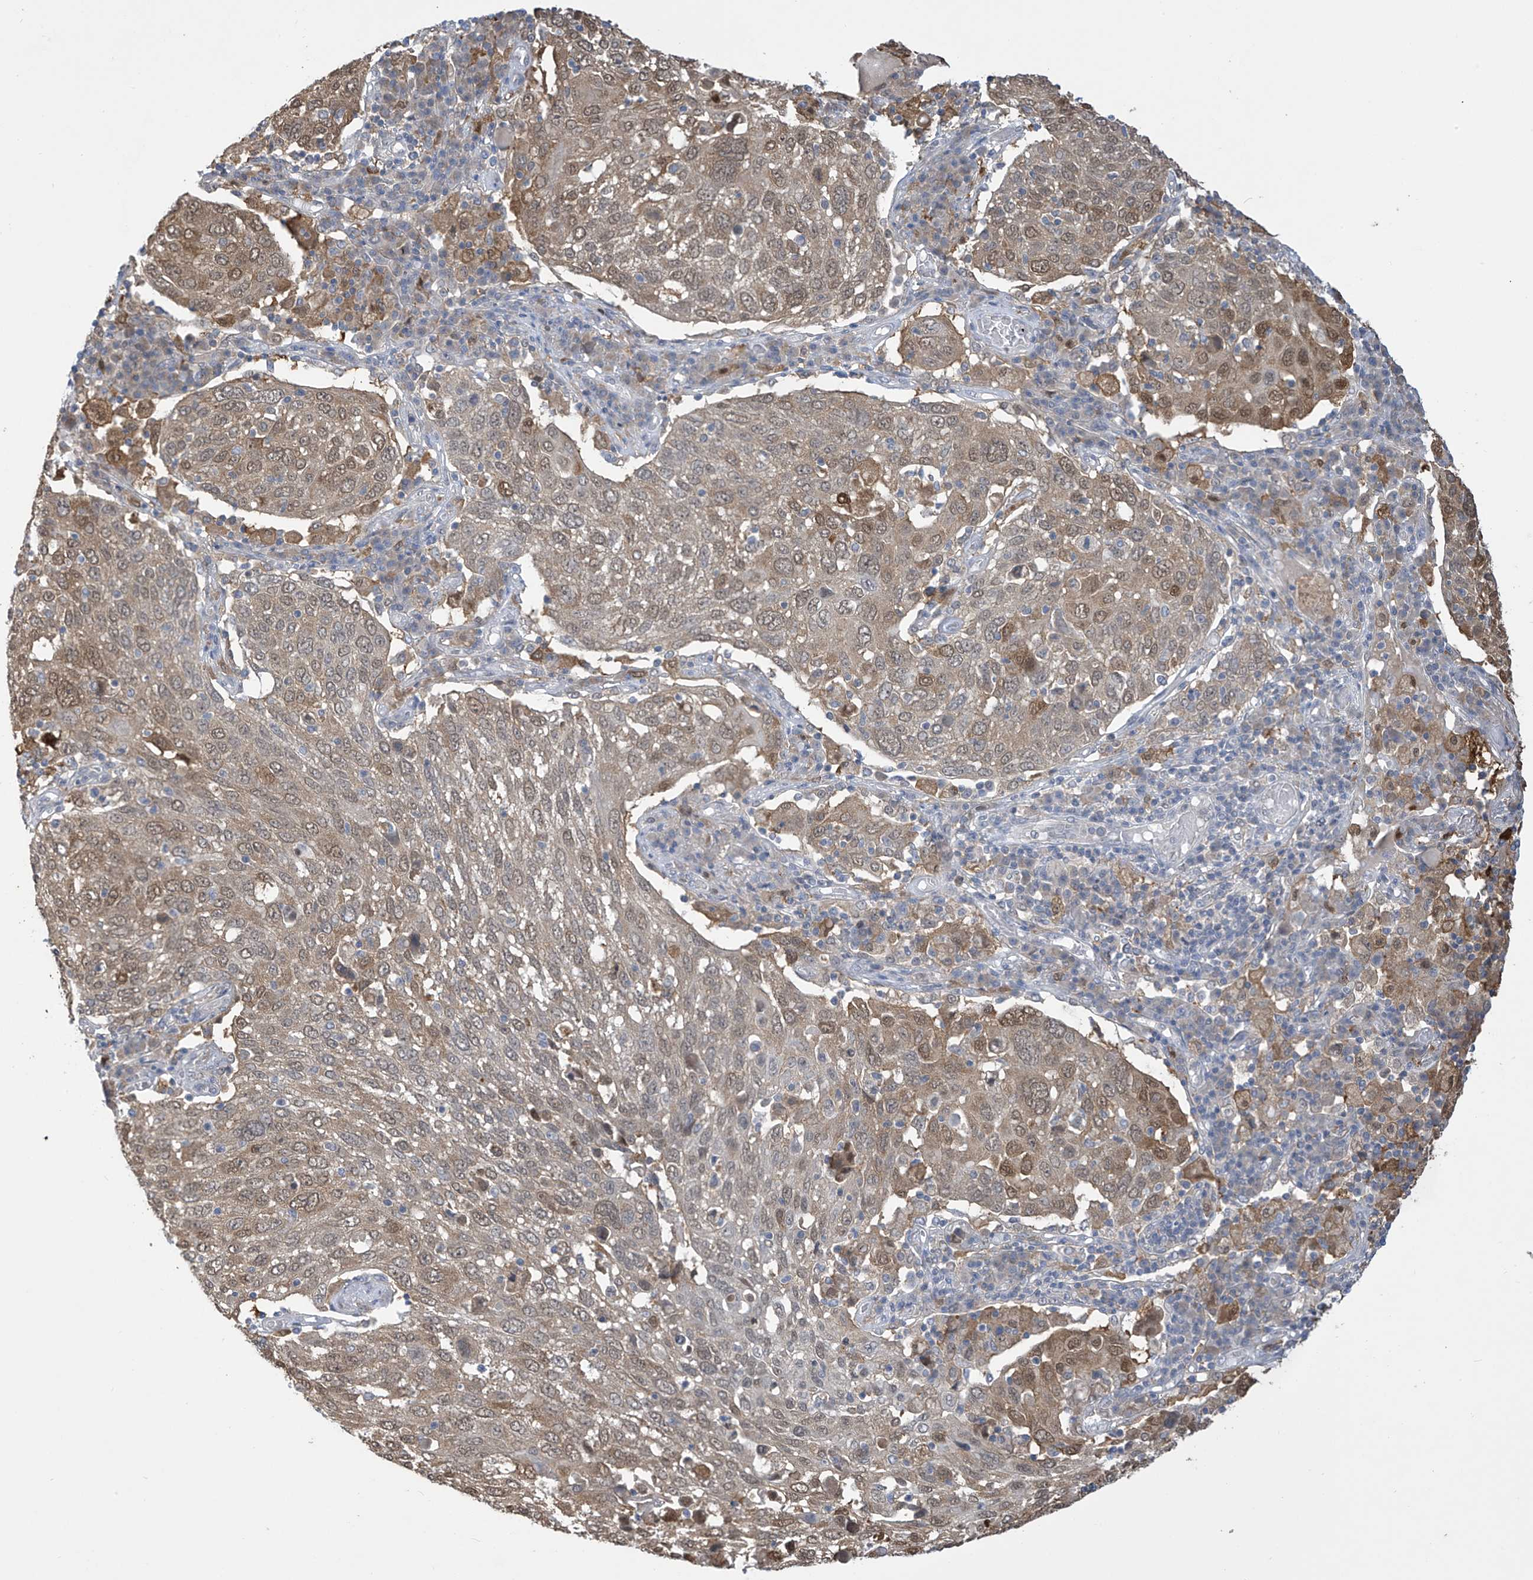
{"staining": {"intensity": "moderate", "quantity": ">75%", "location": "cytoplasmic/membranous,nuclear"}, "tissue": "lung cancer", "cell_type": "Tumor cells", "image_type": "cancer", "snomed": [{"axis": "morphology", "description": "Squamous cell carcinoma, NOS"}, {"axis": "topography", "description": "Lung"}], "caption": "Immunohistochemistry (IHC) histopathology image of neoplastic tissue: human lung cancer (squamous cell carcinoma) stained using immunohistochemistry demonstrates medium levels of moderate protein expression localized specifically in the cytoplasmic/membranous and nuclear of tumor cells, appearing as a cytoplasmic/membranous and nuclear brown color.", "gene": "IDH1", "patient": {"sex": "male", "age": 65}}